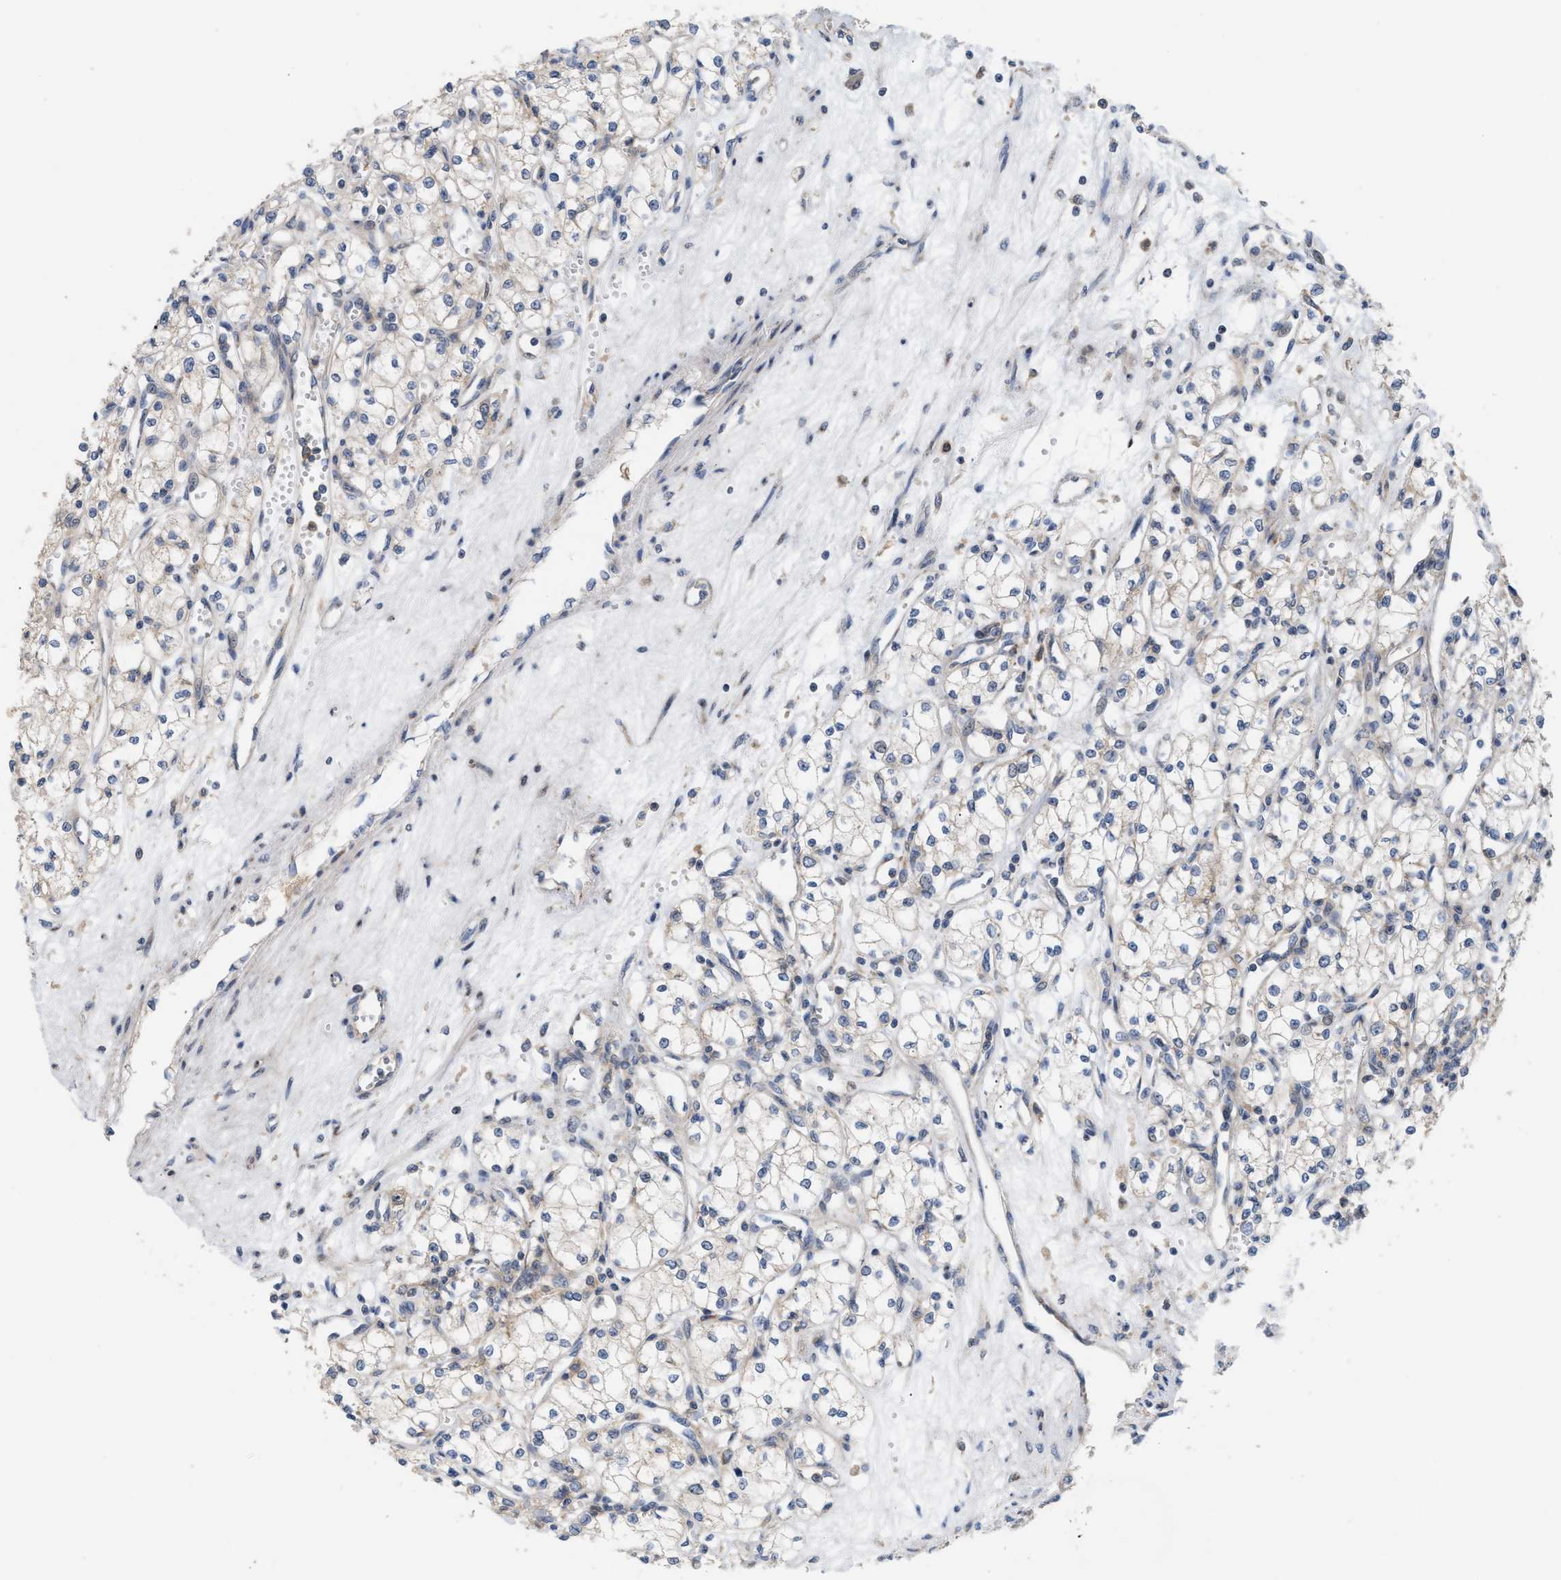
{"staining": {"intensity": "weak", "quantity": "<25%", "location": "cytoplasmic/membranous"}, "tissue": "renal cancer", "cell_type": "Tumor cells", "image_type": "cancer", "snomed": [{"axis": "morphology", "description": "Adenocarcinoma, NOS"}, {"axis": "topography", "description": "Kidney"}], "caption": "A micrograph of adenocarcinoma (renal) stained for a protein shows no brown staining in tumor cells.", "gene": "DBNL", "patient": {"sex": "male", "age": 59}}